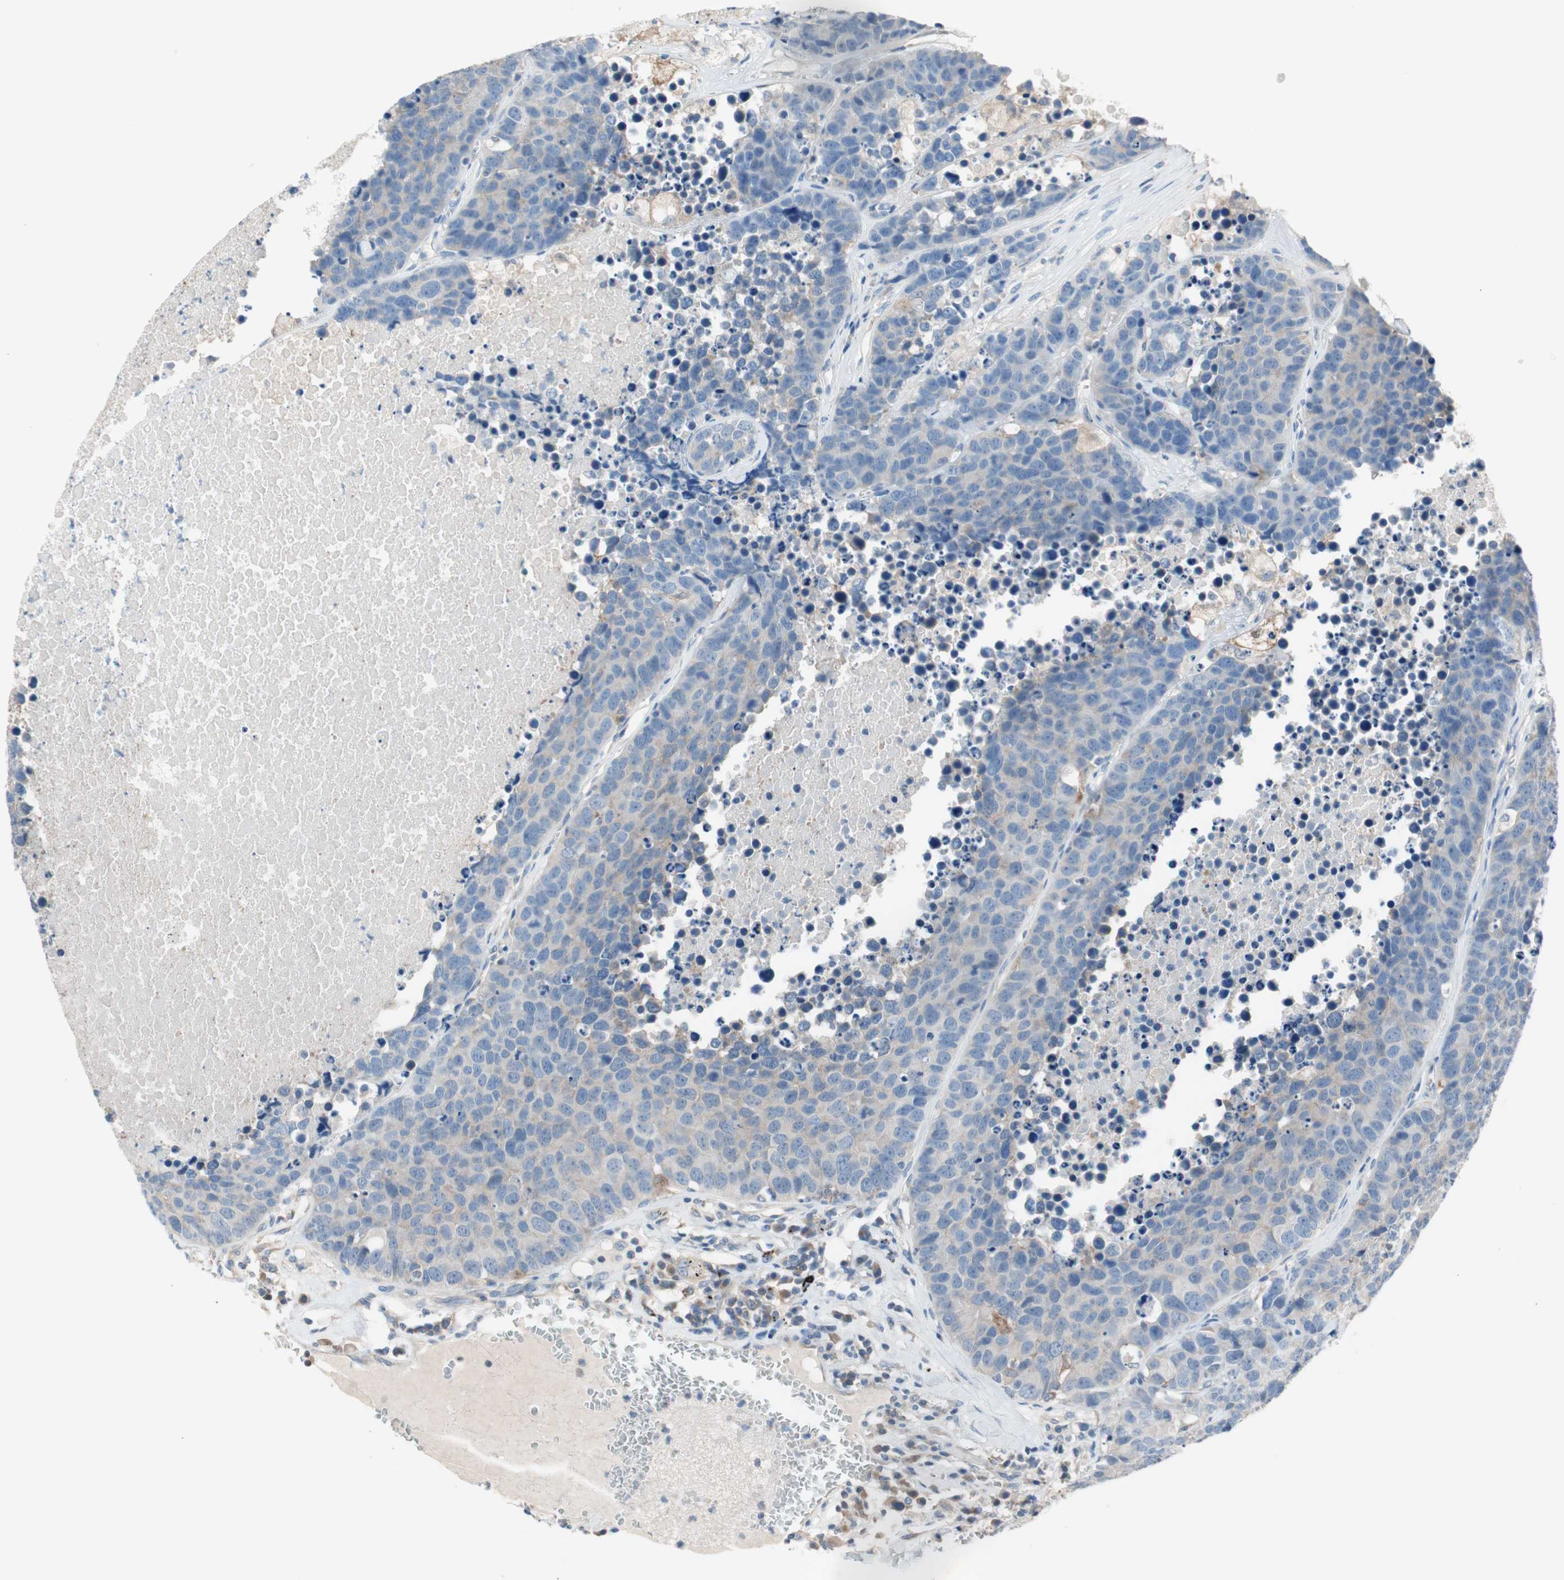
{"staining": {"intensity": "negative", "quantity": "none", "location": "none"}, "tissue": "carcinoid", "cell_type": "Tumor cells", "image_type": "cancer", "snomed": [{"axis": "morphology", "description": "Carcinoid, malignant, NOS"}, {"axis": "topography", "description": "Lung"}], "caption": "Protein analysis of carcinoid exhibits no significant staining in tumor cells.", "gene": "GLUL", "patient": {"sex": "male", "age": 60}}